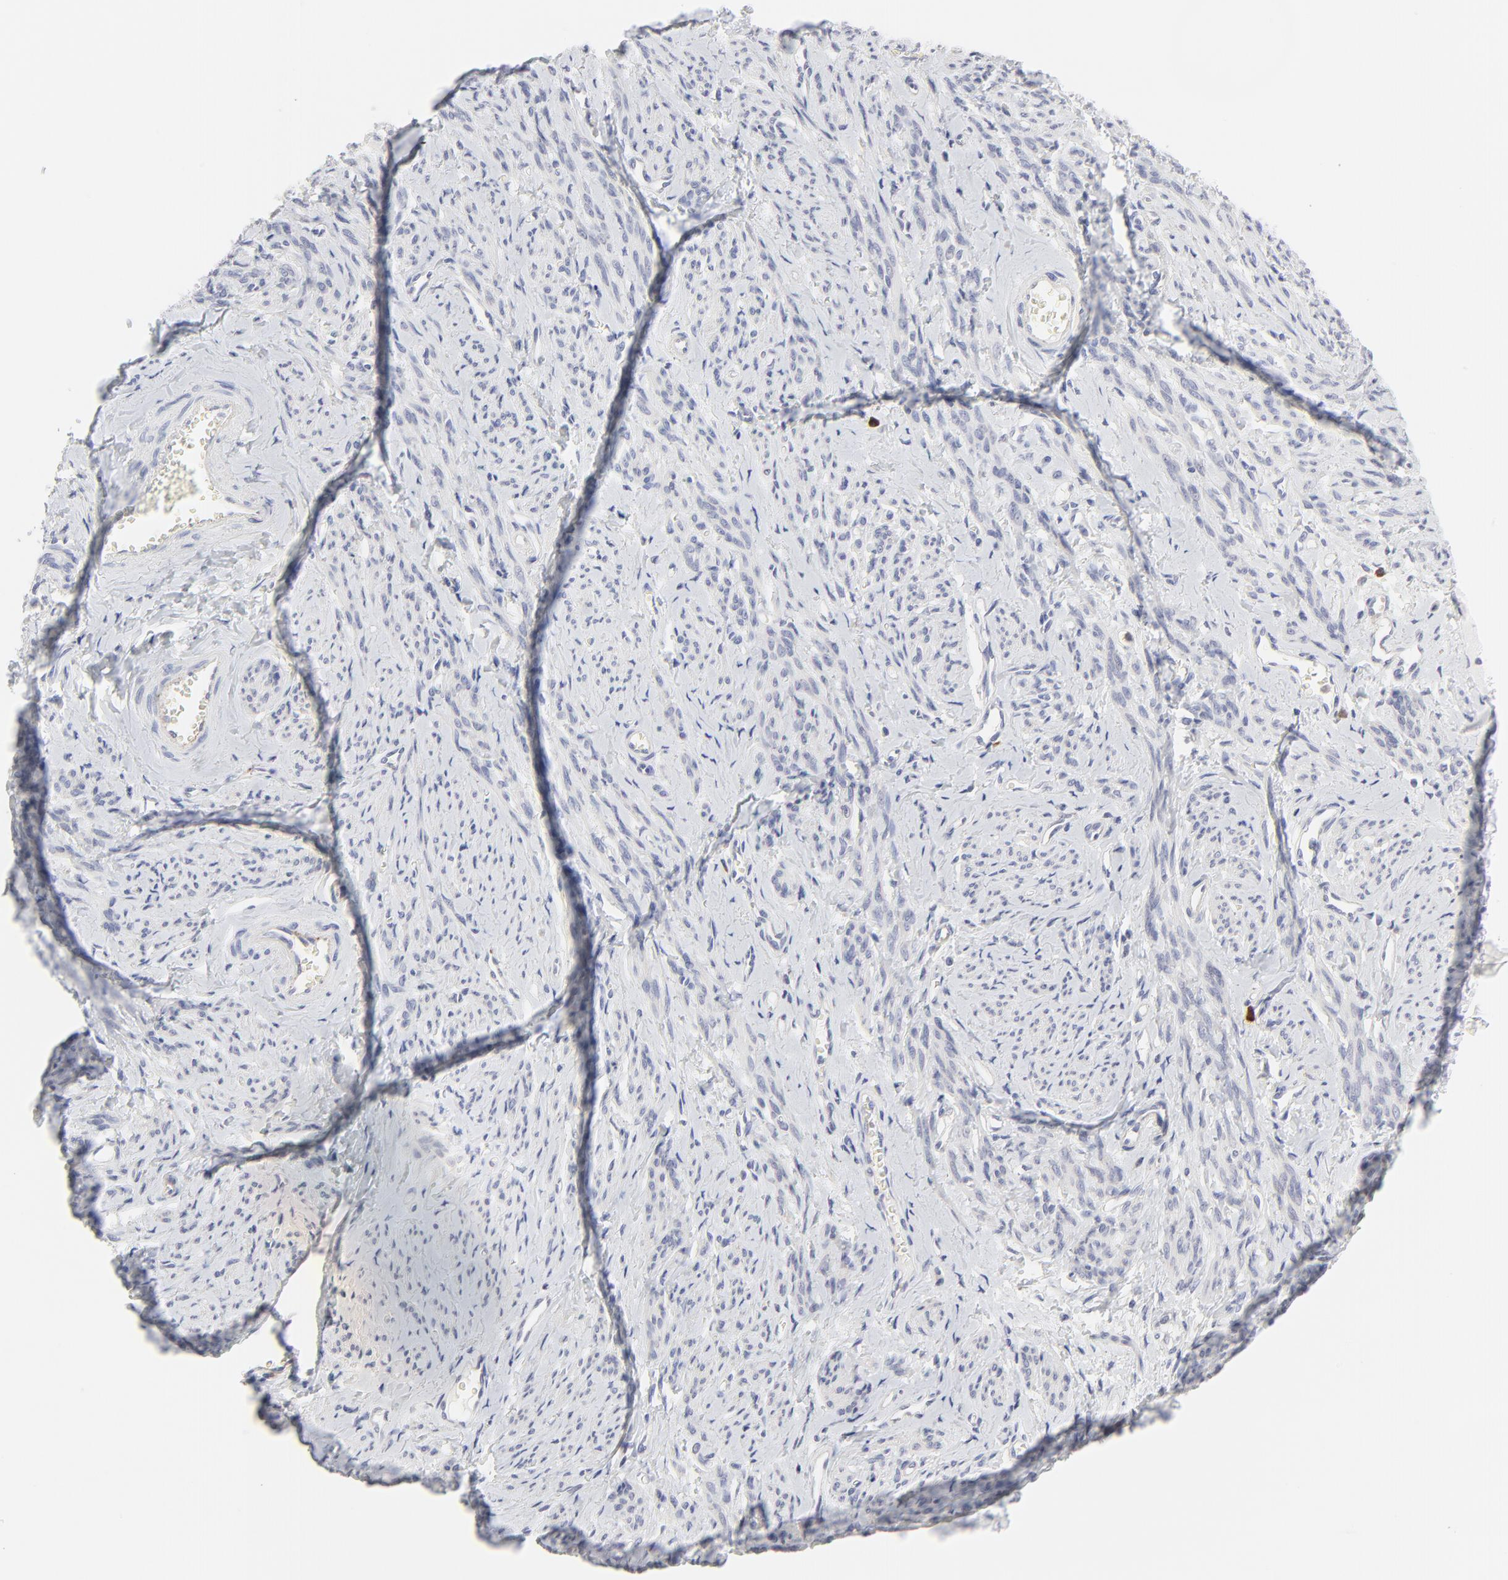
{"staining": {"intensity": "negative", "quantity": "none", "location": "none"}, "tissue": "smooth muscle", "cell_type": "Smooth muscle cells", "image_type": "normal", "snomed": [{"axis": "morphology", "description": "Normal tissue, NOS"}, {"axis": "topography", "description": "Cervix"}, {"axis": "topography", "description": "Endometrium"}], "caption": "Immunohistochemical staining of benign human smooth muscle reveals no significant expression in smooth muscle cells. (DAB (3,3'-diaminobenzidine) IHC with hematoxylin counter stain).", "gene": "TRIM22", "patient": {"sex": "female", "age": 65}}